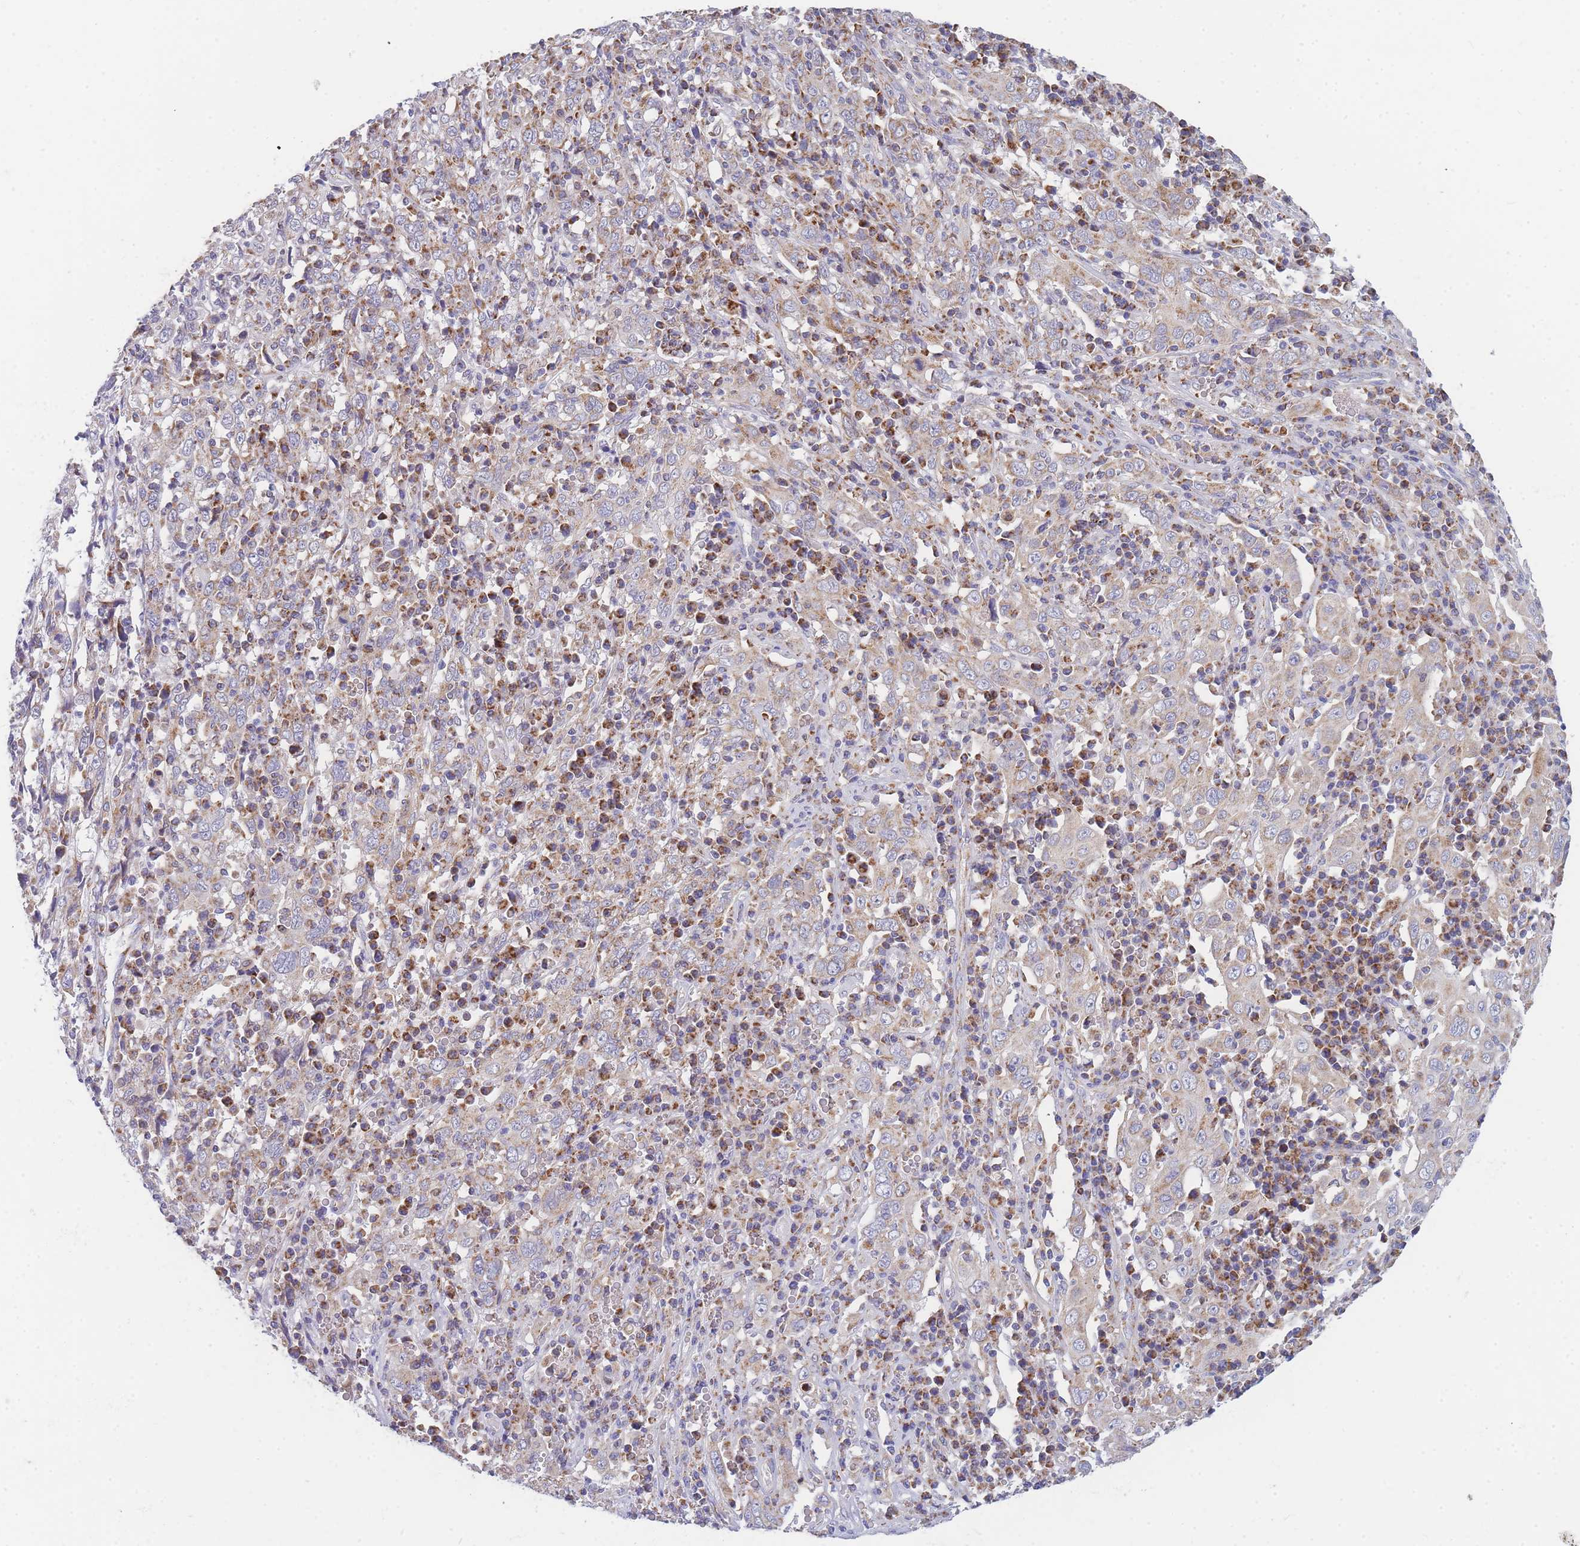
{"staining": {"intensity": "moderate", "quantity": "<25%", "location": "cytoplasmic/membranous"}, "tissue": "cervical cancer", "cell_type": "Tumor cells", "image_type": "cancer", "snomed": [{"axis": "morphology", "description": "Squamous cell carcinoma, NOS"}, {"axis": "topography", "description": "Cervix"}], "caption": "Cervical cancer (squamous cell carcinoma) stained with IHC displays moderate cytoplasmic/membranous positivity in approximately <25% of tumor cells.", "gene": "MRPS11", "patient": {"sex": "female", "age": 46}}